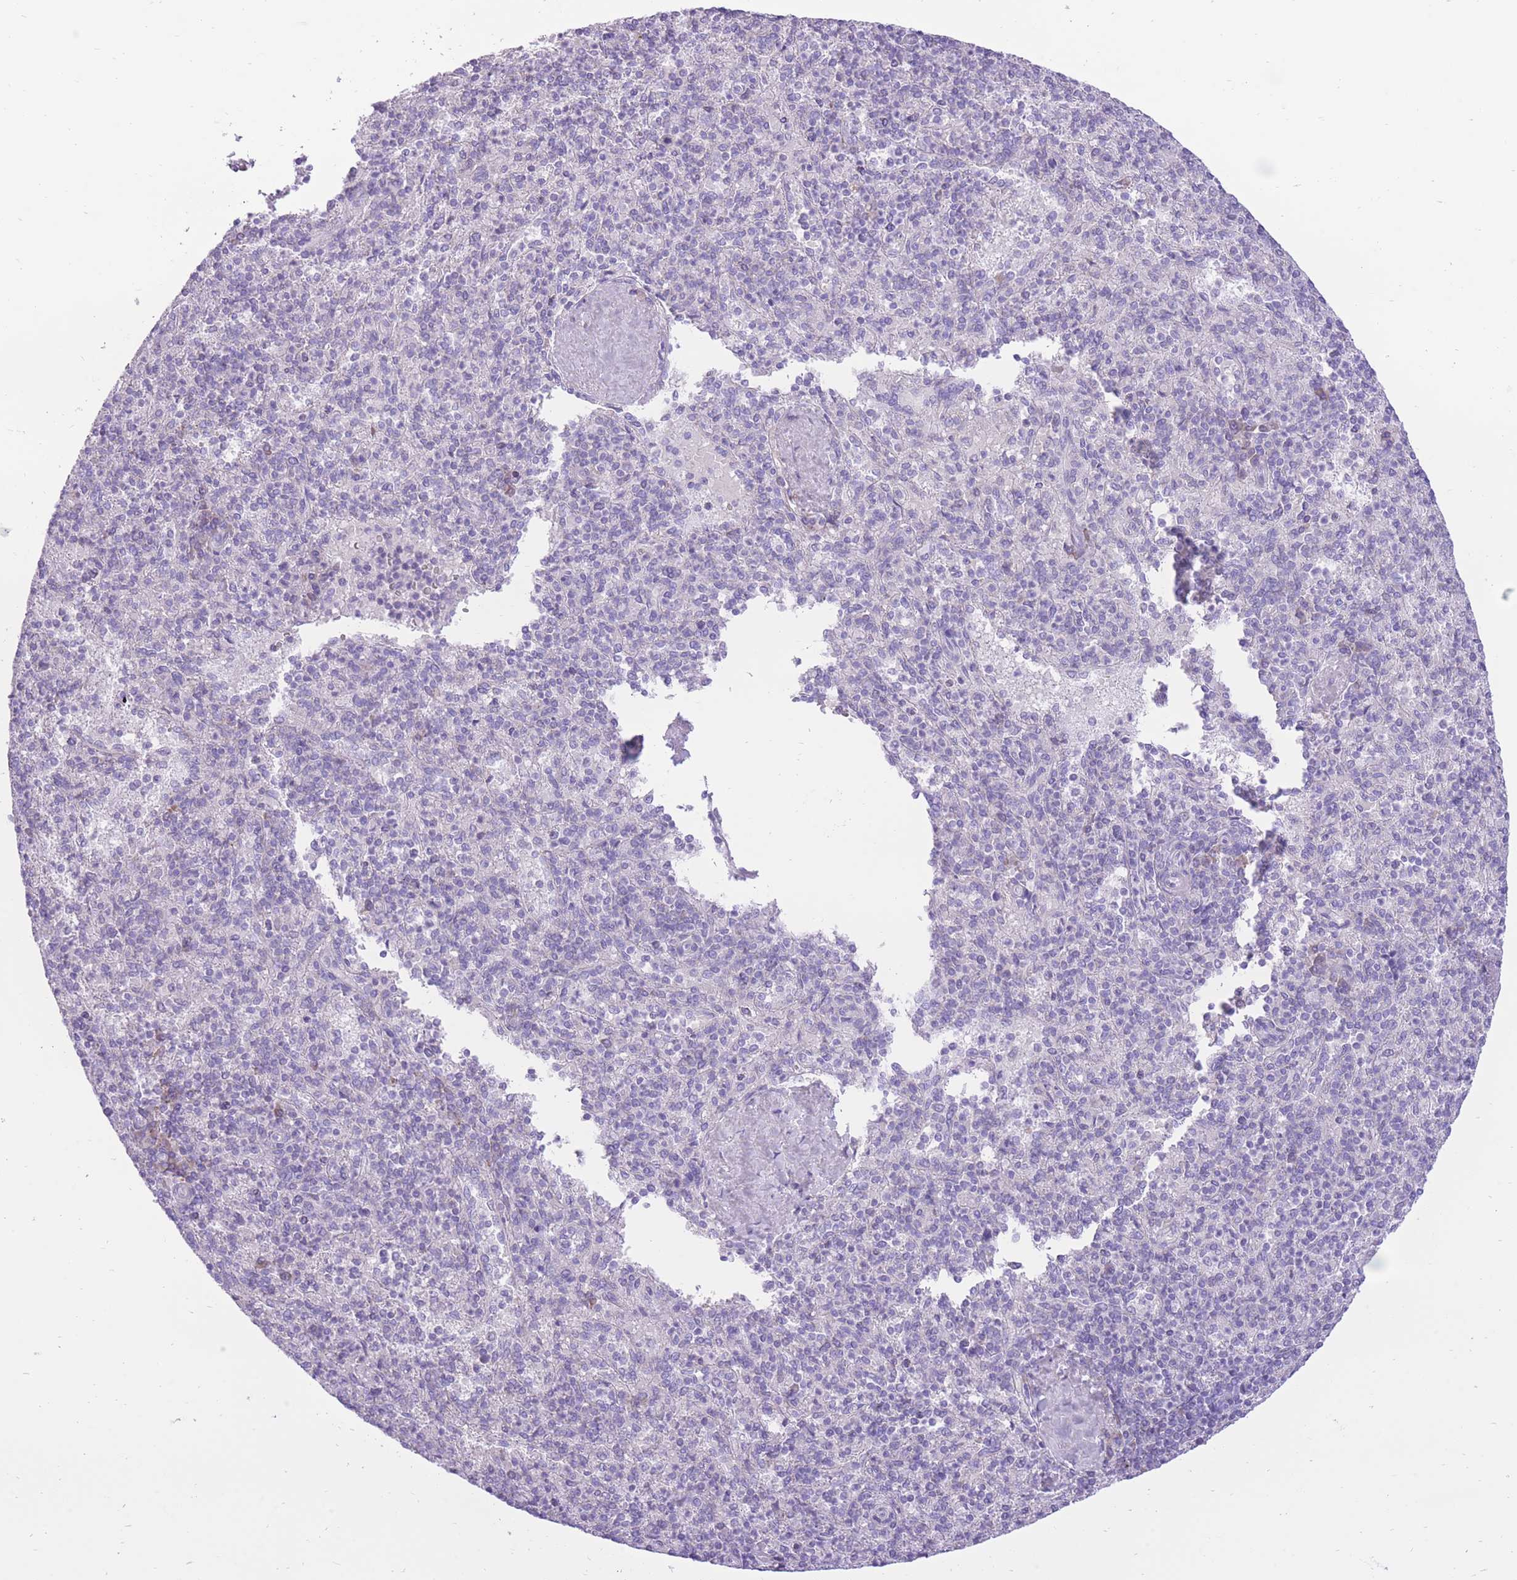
{"staining": {"intensity": "negative", "quantity": "none", "location": "none"}, "tissue": "spleen", "cell_type": "Cells in red pulp", "image_type": "normal", "snomed": [{"axis": "morphology", "description": "Normal tissue, NOS"}, {"axis": "topography", "description": "Spleen"}], "caption": "Normal spleen was stained to show a protein in brown. There is no significant staining in cells in red pulp.", "gene": "SLC4A4", "patient": {"sex": "male", "age": 82}}